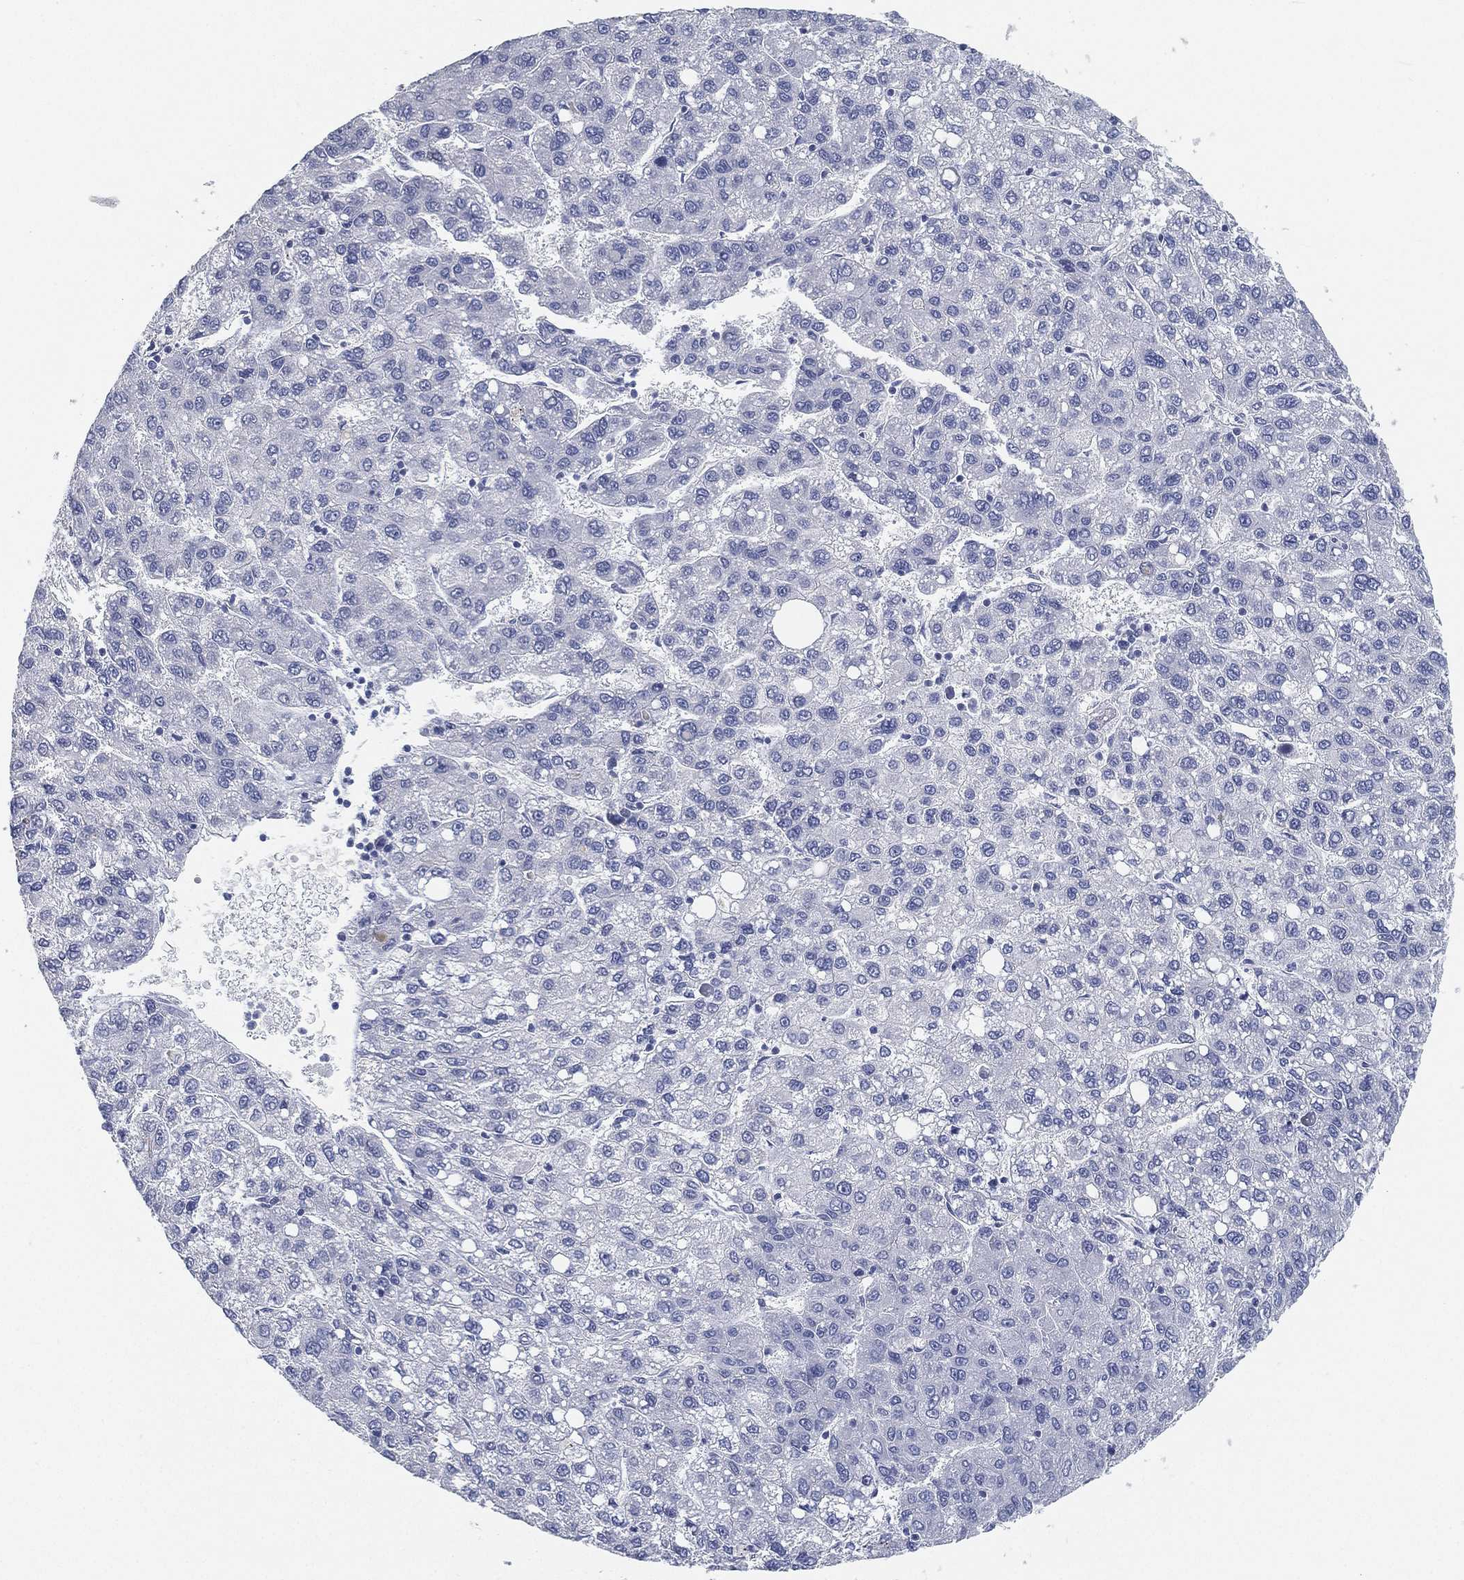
{"staining": {"intensity": "negative", "quantity": "none", "location": "none"}, "tissue": "liver cancer", "cell_type": "Tumor cells", "image_type": "cancer", "snomed": [{"axis": "morphology", "description": "Carcinoma, Hepatocellular, NOS"}, {"axis": "topography", "description": "Liver"}], "caption": "Liver hepatocellular carcinoma was stained to show a protein in brown. There is no significant expression in tumor cells. (Brightfield microscopy of DAB immunohistochemistry (IHC) at high magnification).", "gene": "FAM187B", "patient": {"sex": "female", "age": 82}}